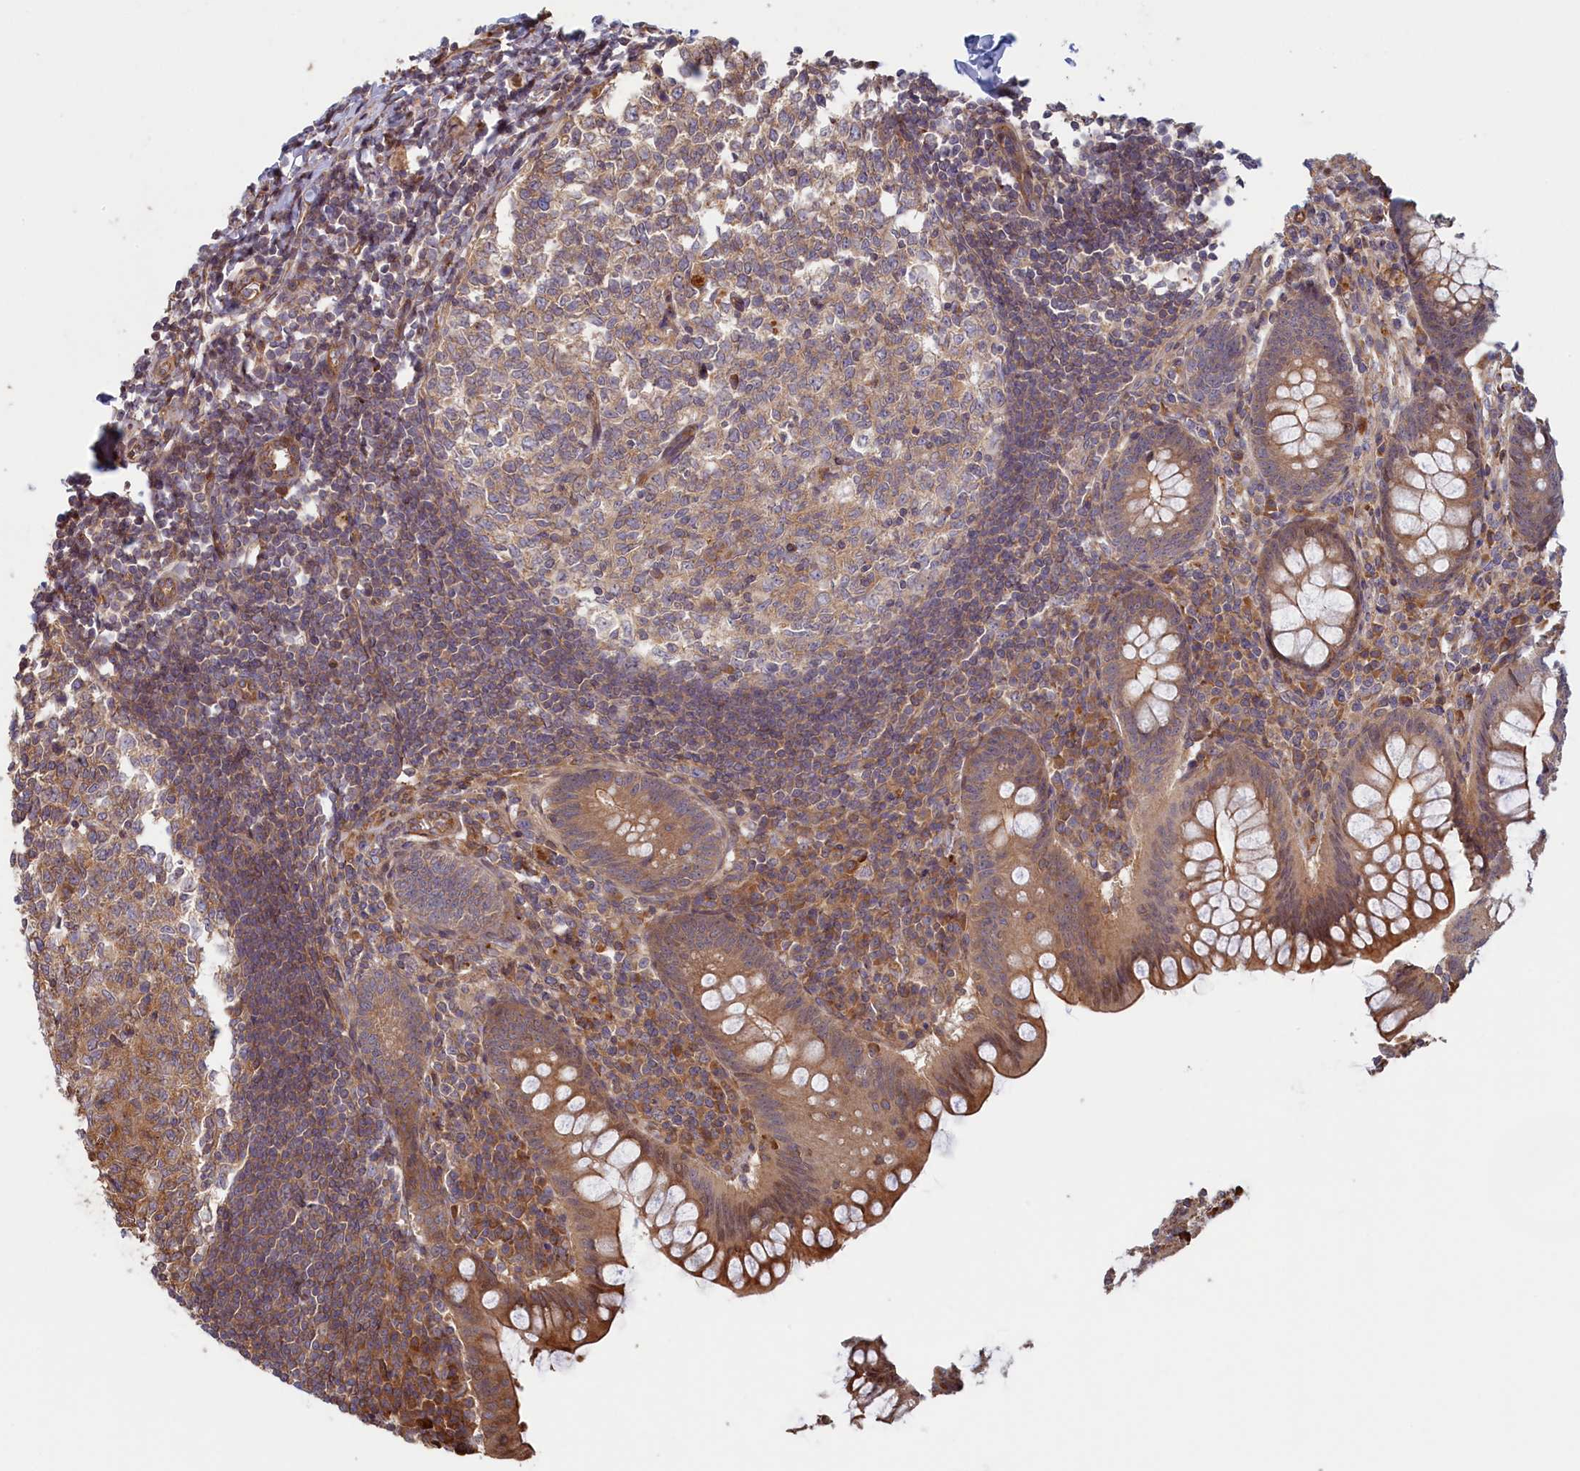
{"staining": {"intensity": "moderate", "quantity": ">75%", "location": "cytoplasmic/membranous"}, "tissue": "appendix", "cell_type": "Glandular cells", "image_type": "normal", "snomed": [{"axis": "morphology", "description": "Normal tissue, NOS"}, {"axis": "topography", "description": "Appendix"}], "caption": "This is an image of immunohistochemistry staining of unremarkable appendix, which shows moderate positivity in the cytoplasmic/membranous of glandular cells.", "gene": "RILPL1", "patient": {"sex": "female", "age": 33}}